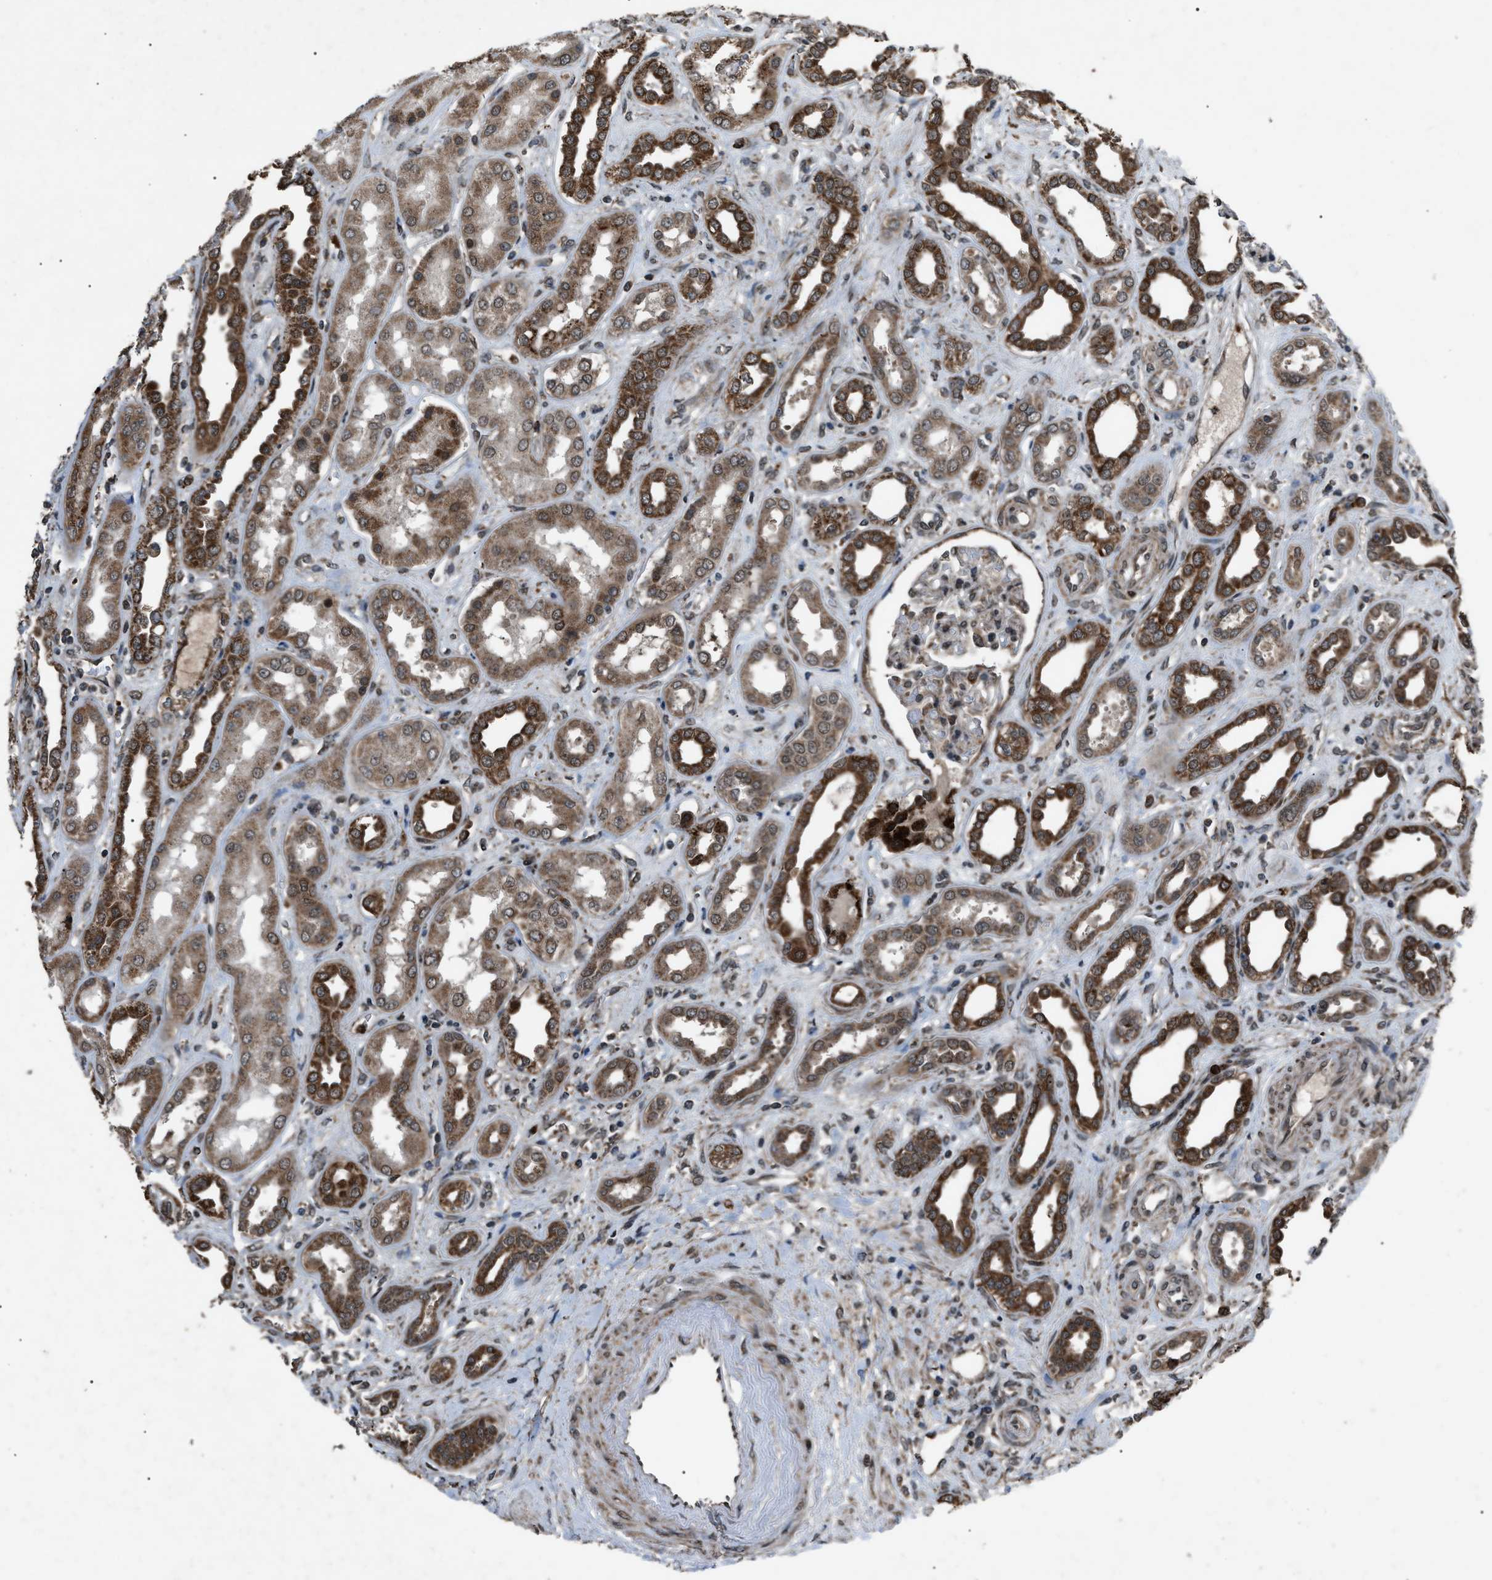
{"staining": {"intensity": "moderate", "quantity": "25%-75%", "location": "cytoplasmic/membranous,nuclear"}, "tissue": "kidney", "cell_type": "Cells in glomeruli", "image_type": "normal", "snomed": [{"axis": "morphology", "description": "Normal tissue, NOS"}, {"axis": "topography", "description": "Kidney"}], "caption": "Immunohistochemical staining of unremarkable kidney shows 25%-75% levels of moderate cytoplasmic/membranous,nuclear protein expression in approximately 25%-75% of cells in glomeruli.", "gene": "ZFAND2A", "patient": {"sex": "male", "age": 59}}